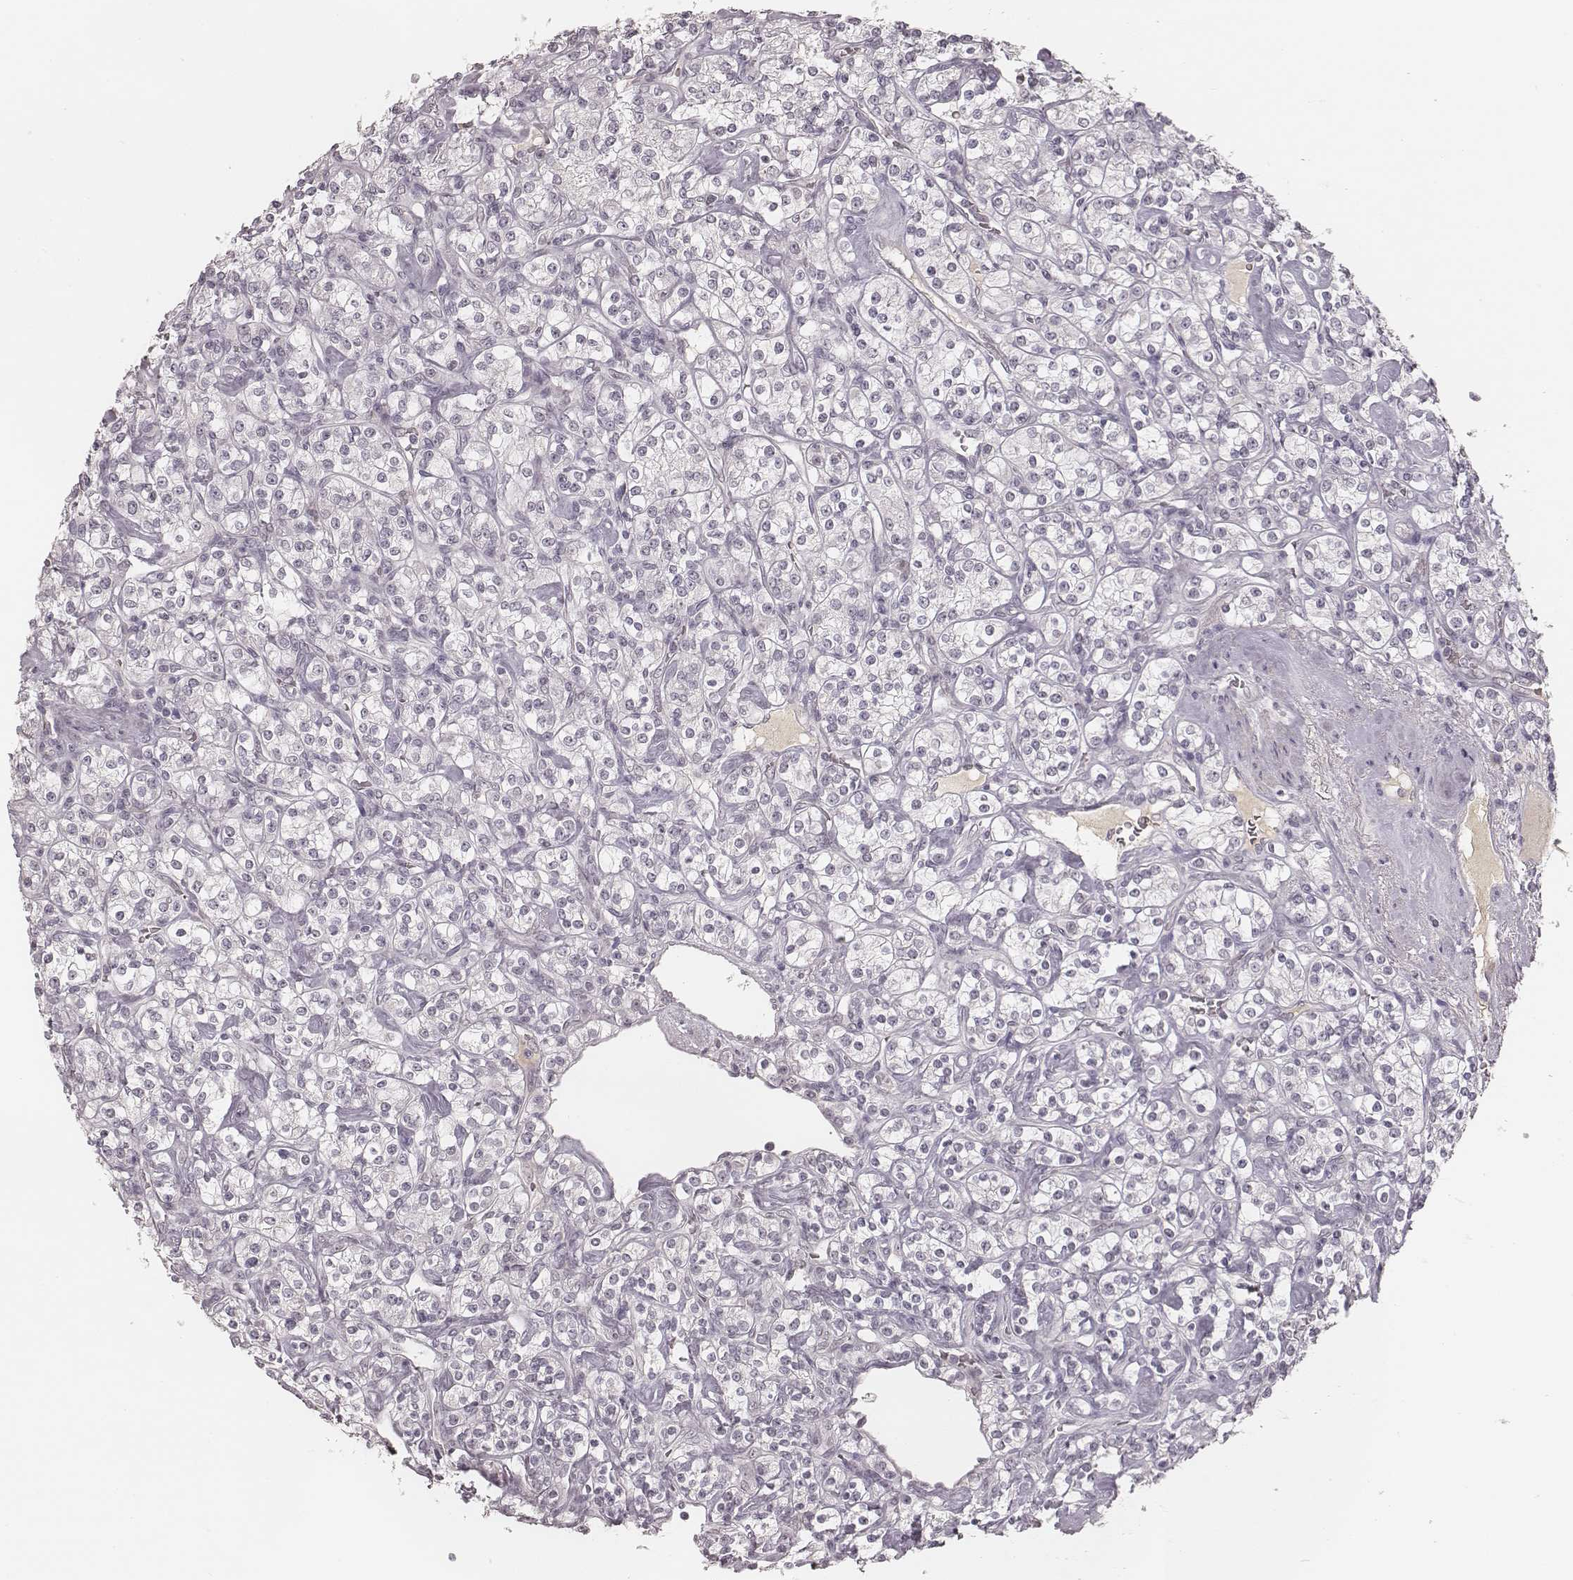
{"staining": {"intensity": "negative", "quantity": "none", "location": "none"}, "tissue": "renal cancer", "cell_type": "Tumor cells", "image_type": "cancer", "snomed": [{"axis": "morphology", "description": "Adenocarcinoma, NOS"}, {"axis": "topography", "description": "Kidney"}], "caption": "Immunohistochemistry histopathology image of renal cancer (adenocarcinoma) stained for a protein (brown), which reveals no staining in tumor cells.", "gene": "MSX1", "patient": {"sex": "male", "age": 77}}